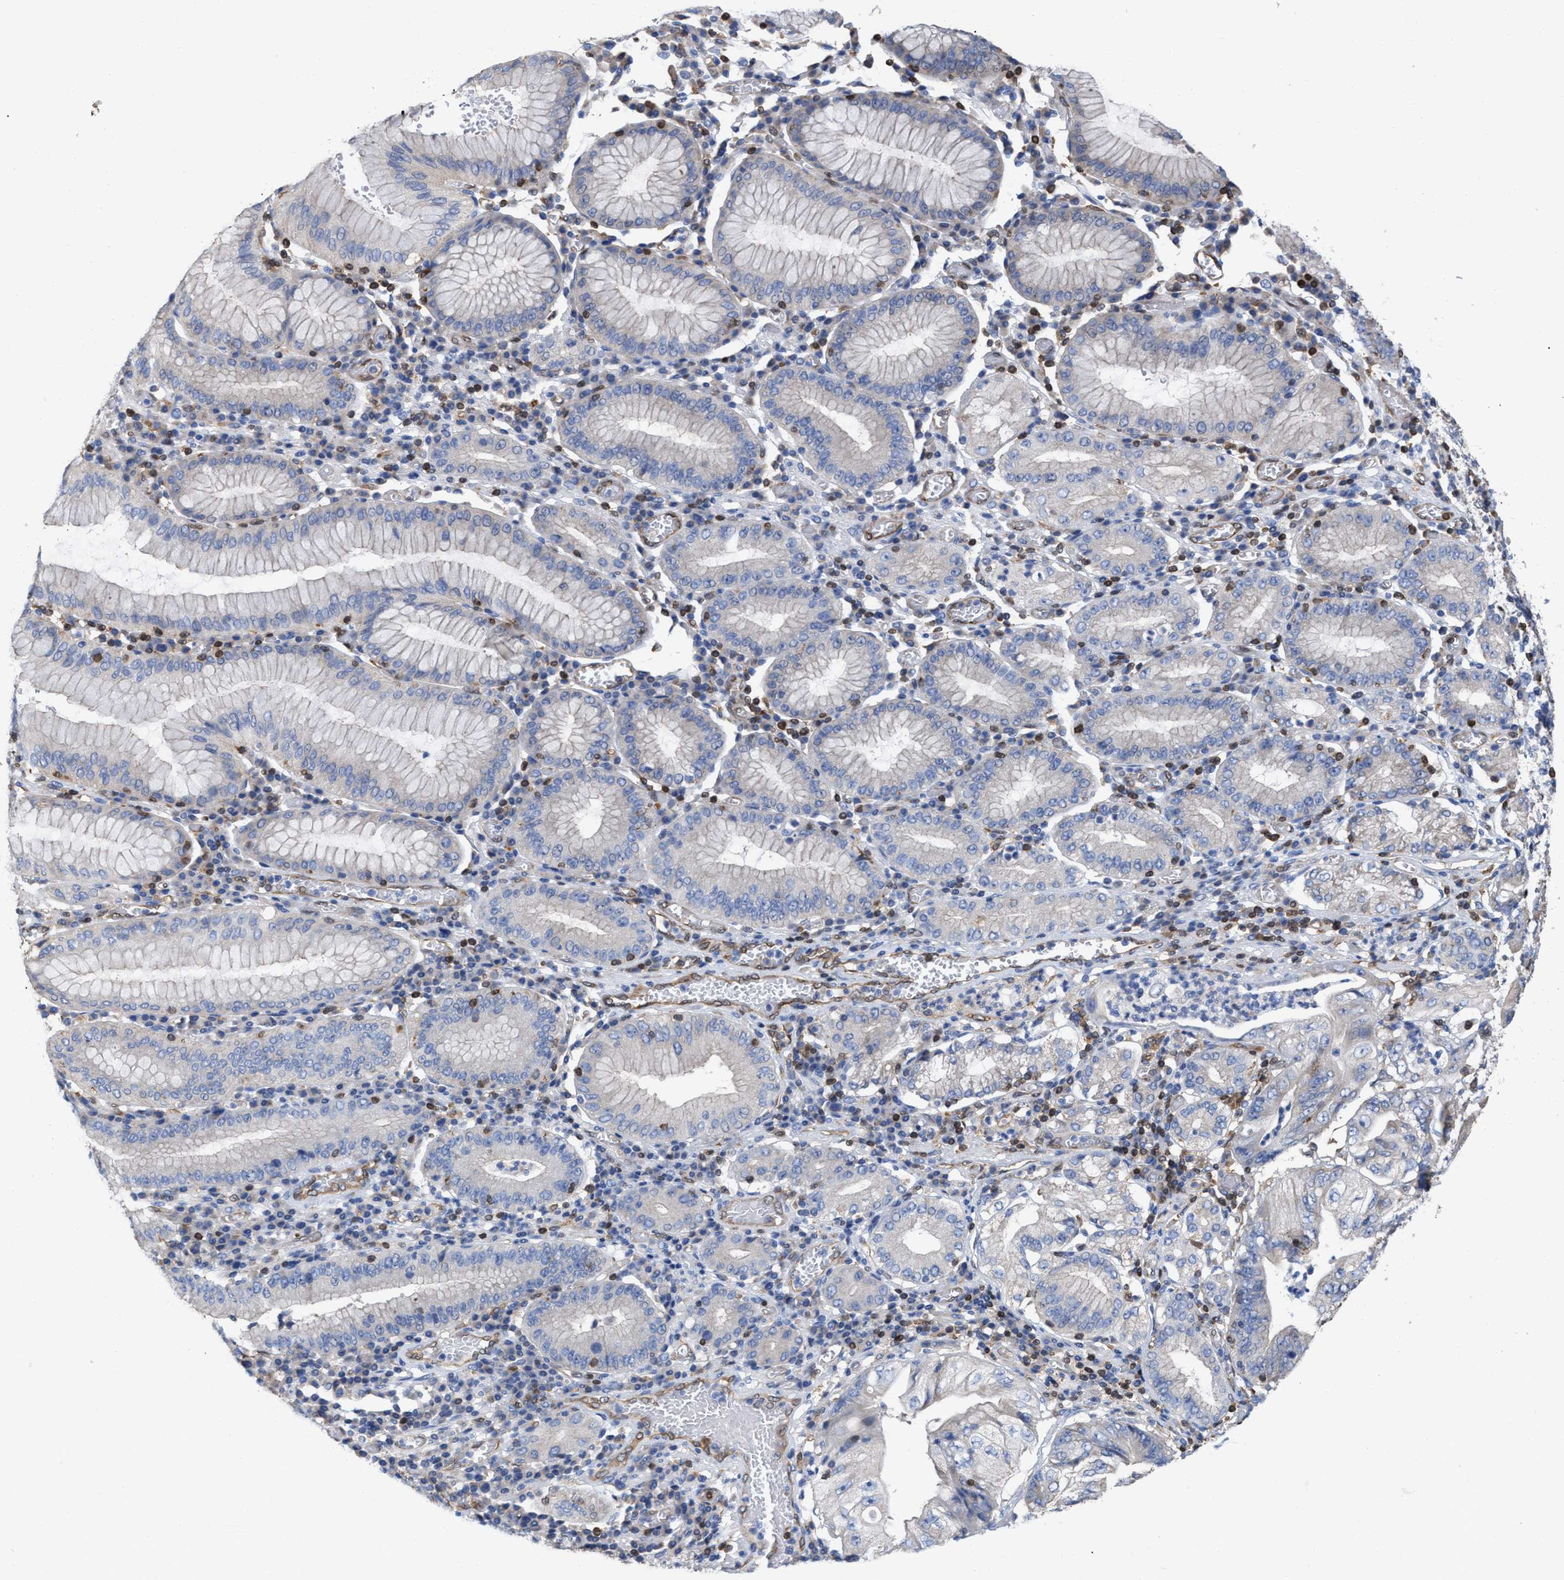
{"staining": {"intensity": "negative", "quantity": "none", "location": "none"}, "tissue": "stomach cancer", "cell_type": "Tumor cells", "image_type": "cancer", "snomed": [{"axis": "morphology", "description": "Adenocarcinoma, NOS"}, {"axis": "topography", "description": "Stomach"}], "caption": "Histopathology image shows no protein expression in tumor cells of stomach adenocarcinoma tissue.", "gene": "GIMAP4", "patient": {"sex": "female", "age": 73}}